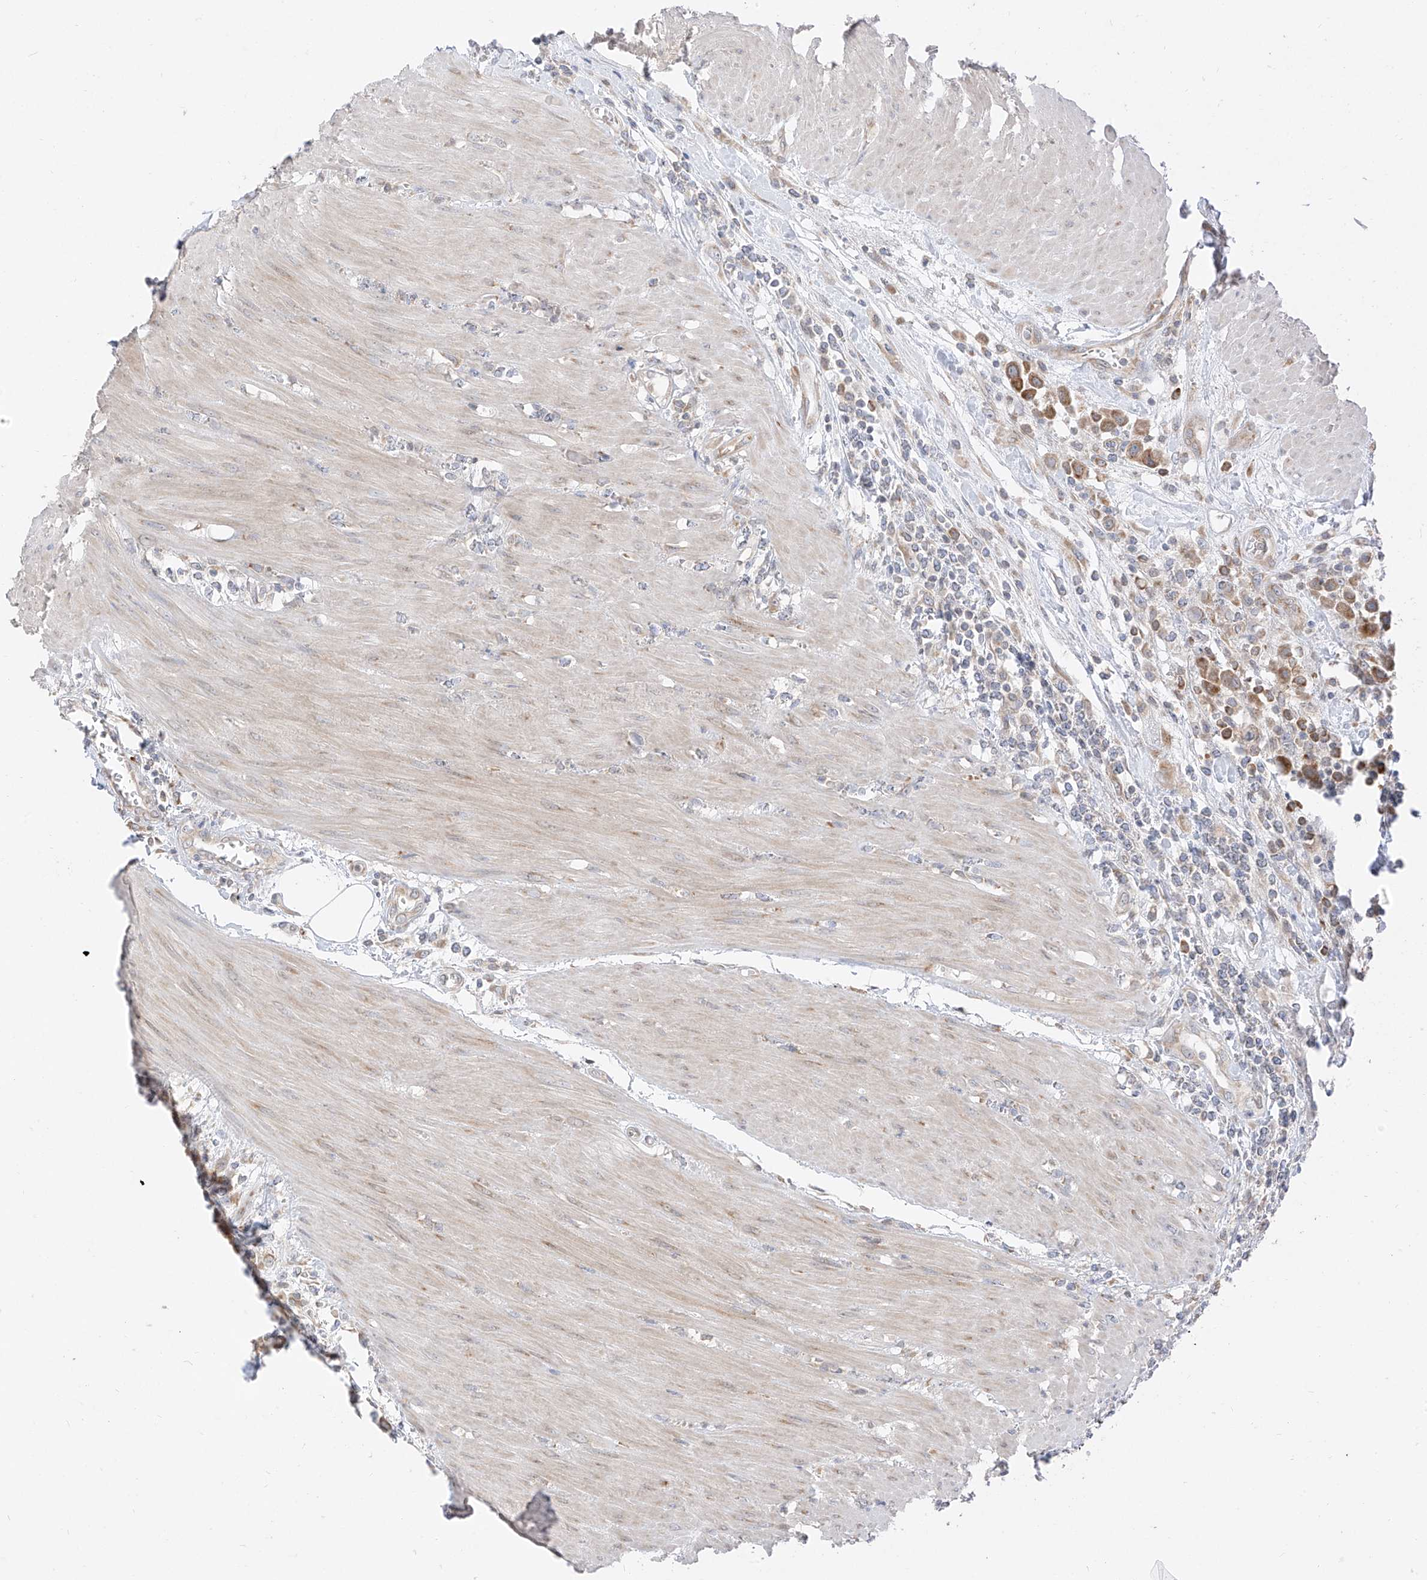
{"staining": {"intensity": "moderate", "quantity": "25%-75%", "location": "cytoplasmic/membranous"}, "tissue": "urothelial cancer", "cell_type": "Tumor cells", "image_type": "cancer", "snomed": [{"axis": "morphology", "description": "Urothelial carcinoma, High grade"}, {"axis": "topography", "description": "Urinary bladder"}], "caption": "Human urothelial cancer stained with a brown dye shows moderate cytoplasmic/membranous positive staining in approximately 25%-75% of tumor cells.", "gene": "STT3A", "patient": {"sex": "male", "age": 50}}